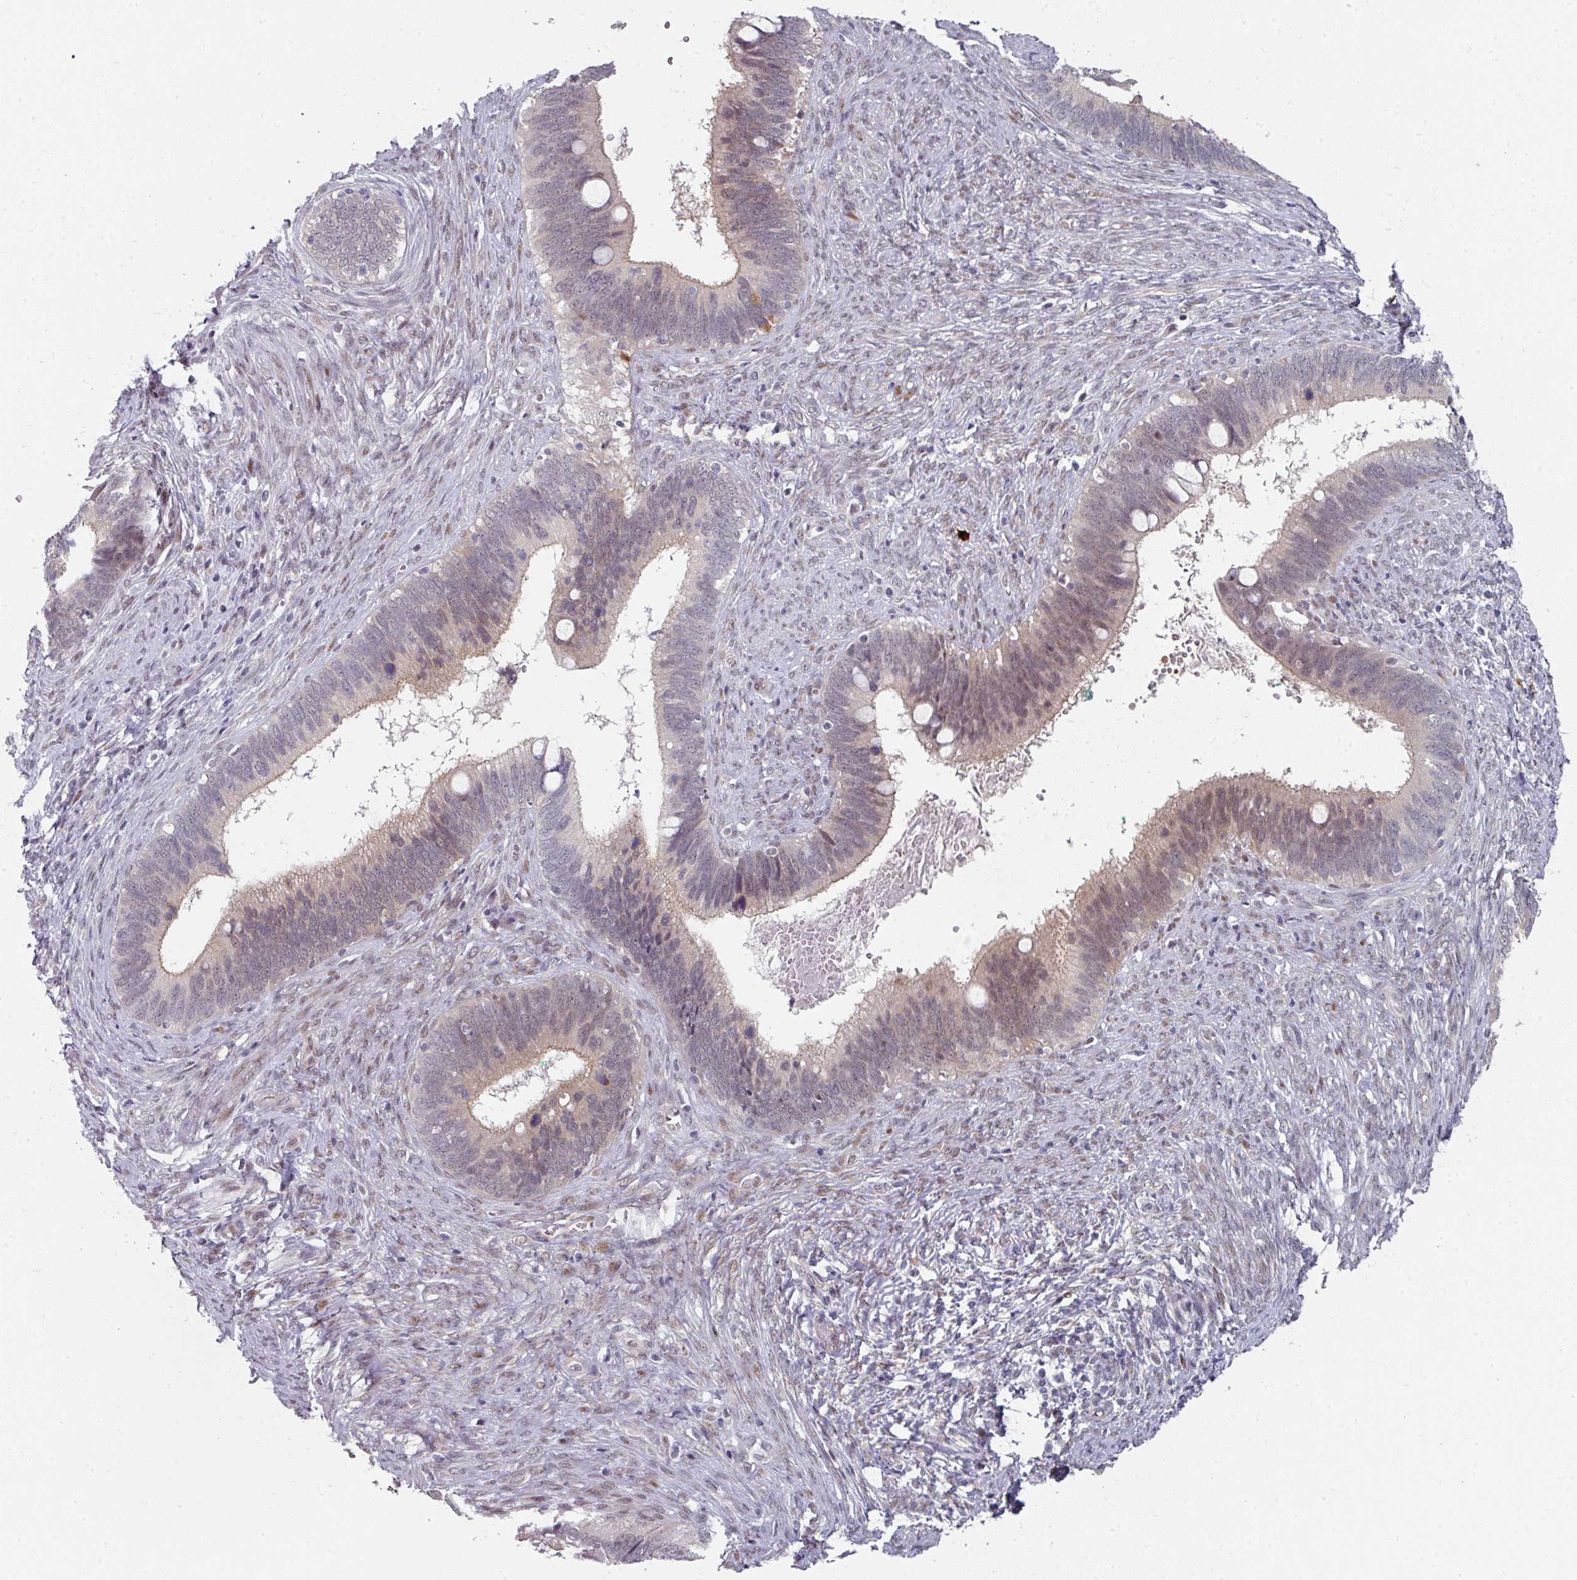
{"staining": {"intensity": "moderate", "quantity": "25%-75%", "location": "cytoplasmic/membranous"}, "tissue": "cervical cancer", "cell_type": "Tumor cells", "image_type": "cancer", "snomed": [{"axis": "morphology", "description": "Adenocarcinoma, NOS"}, {"axis": "topography", "description": "Cervix"}], "caption": "Approximately 25%-75% of tumor cells in human cervical cancer show moderate cytoplasmic/membranous protein expression as visualized by brown immunohistochemical staining.", "gene": "TMCC1", "patient": {"sex": "female", "age": 42}}